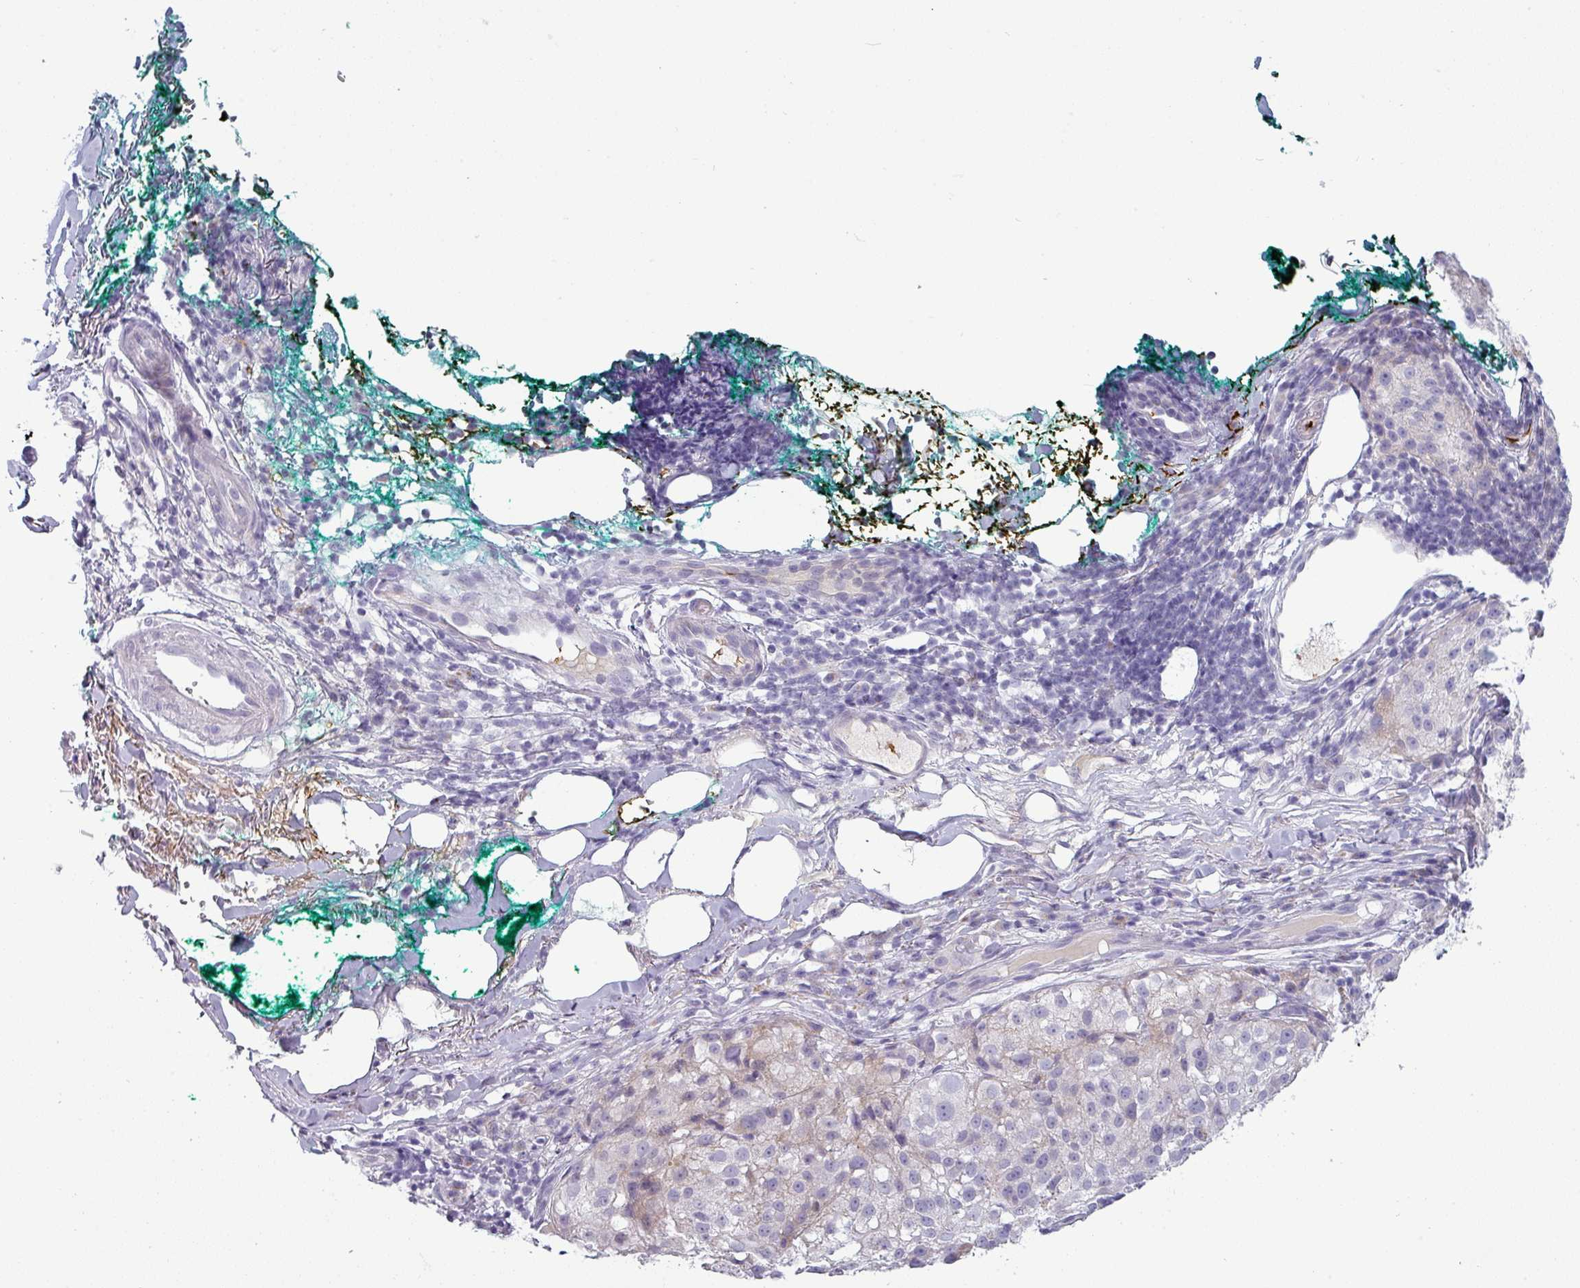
{"staining": {"intensity": "negative", "quantity": "none", "location": "none"}, "tissue": "melanoma", "cell_type": "Tumor cells", "image_type": "cancer", "snomed": [{"axis": "morphology", "description": "Necrosis, NOS"}, {"axis": "morphology", "description": "Malignant melanoma, NOS"}, {"axis": "topography", "description": "Skin"}], "caption": "A high-resolution photomicrograph shows immunohistochemistry (IHC) staining of malignant melanoma, which demonstrates no significant positivity in tumor cells.", "gene": "SLC26A9", "patient": {"sex": "female", "age": 87}}